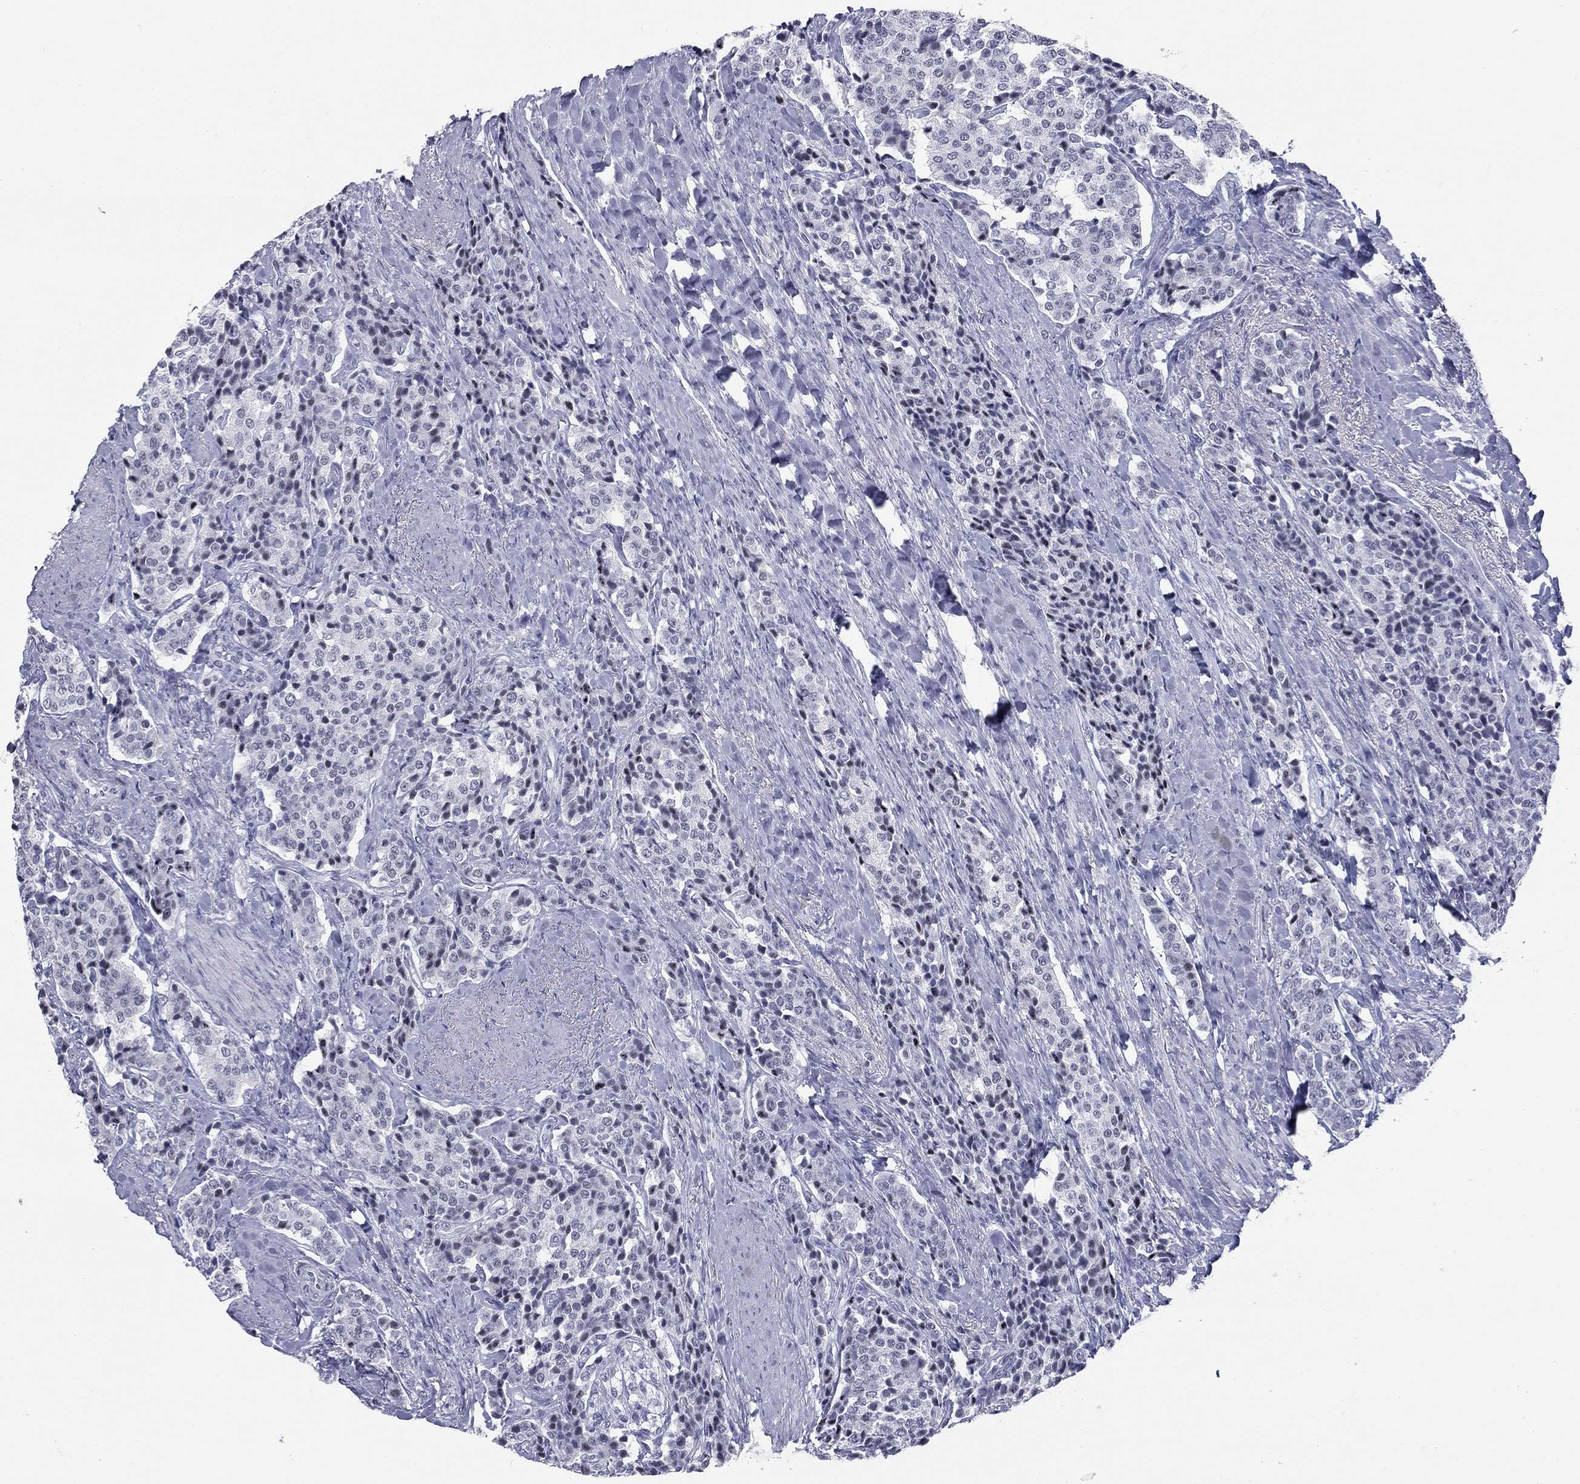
{"staining": {"intensity": "negative", "quantity": "none", "location": "none"}, "tissue": "carcinoid", "cell_type": "Tumor cells", "image_type": "cancer", "snomed": [{"axis": "morphology", "description": "Carcinoid, malignant, NOS"}, {"axis": "topography", "description": "Small intestine"}], "caption": "Image shows no protein expression in tumor cells of malignant carcinoid tissue.", "gene": "ASF1B", "patient": {"sex": "female", "age": 58}}